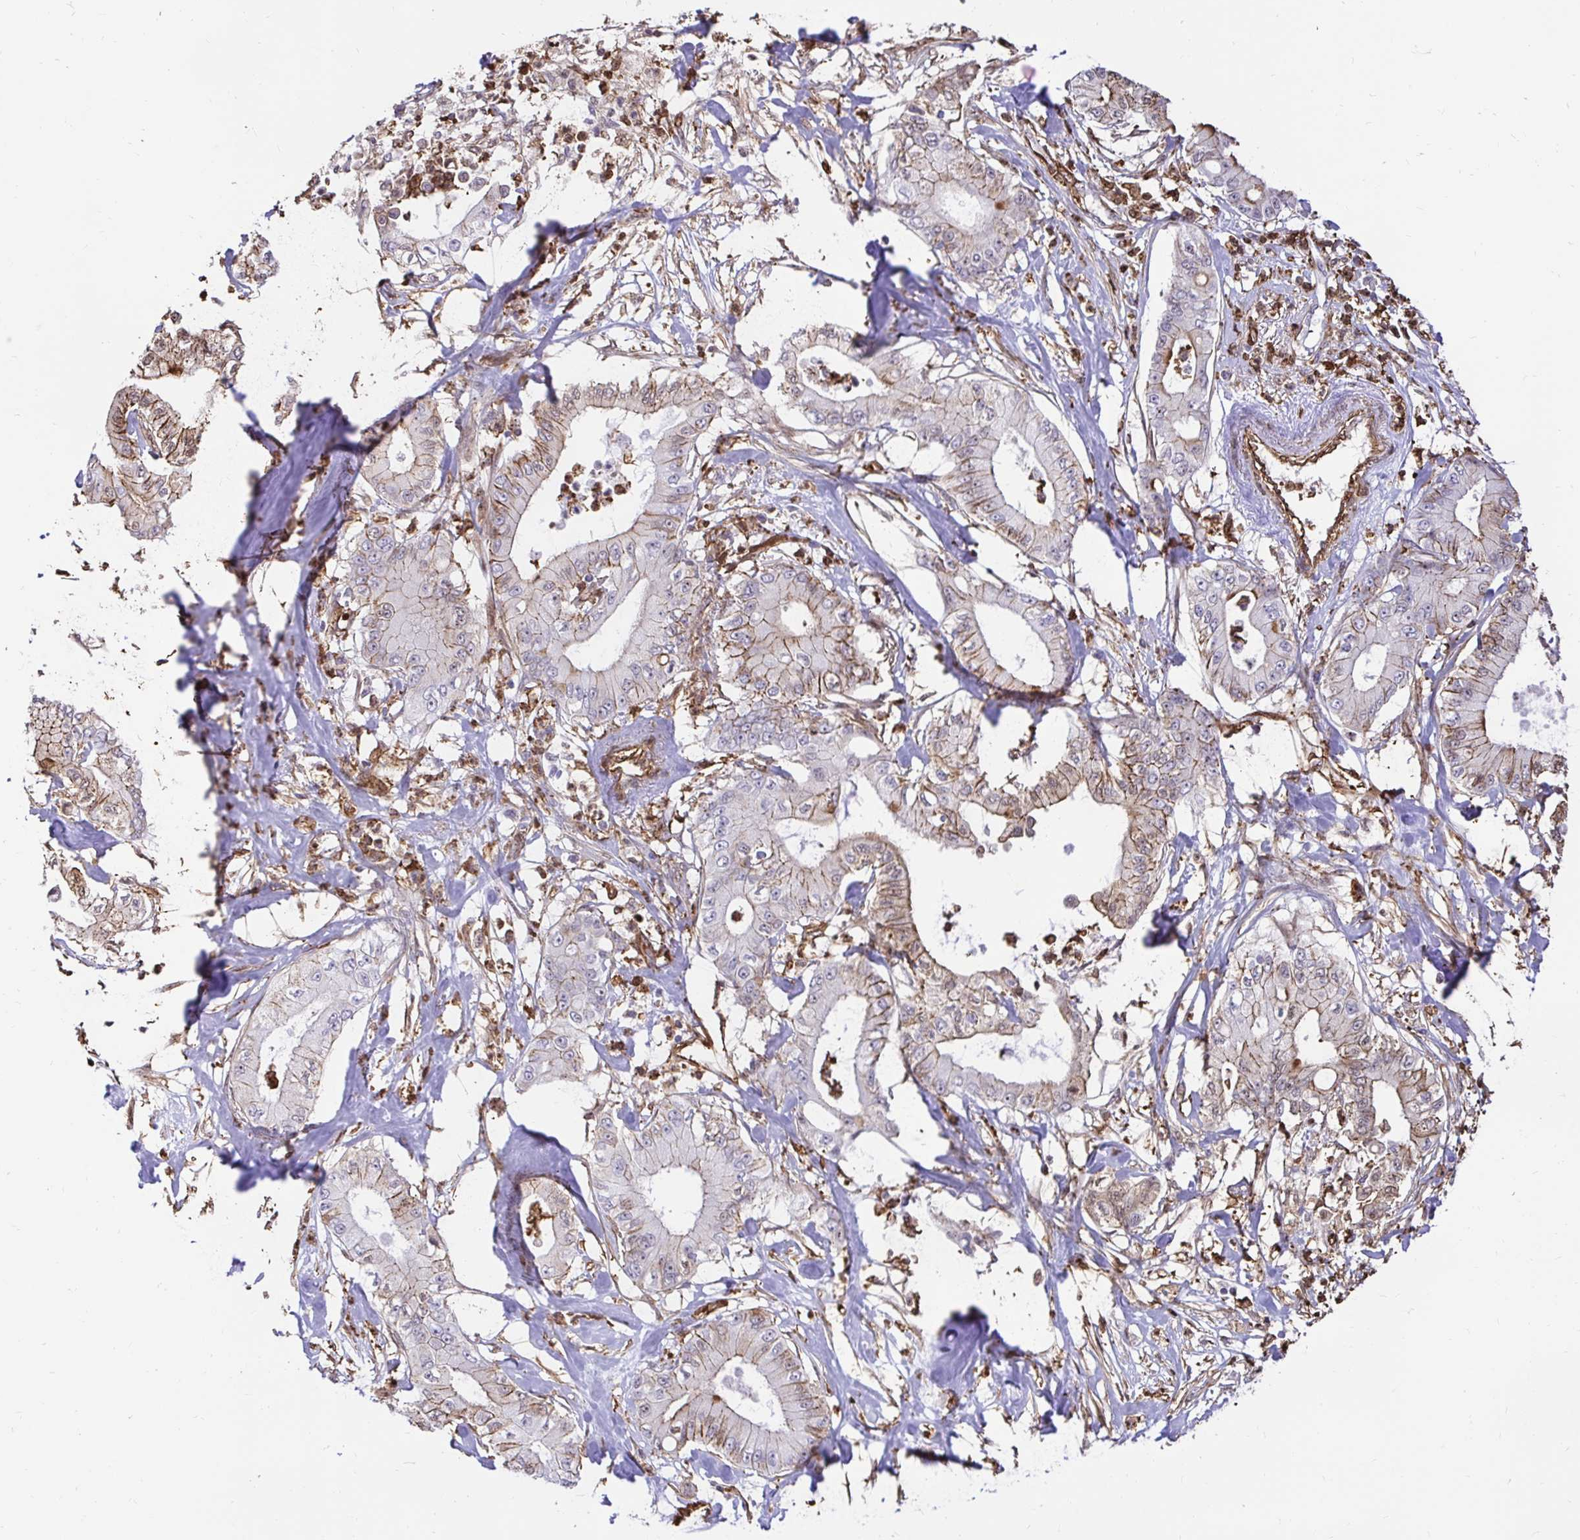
{"staining": {"intensity": "weak", "quantity": "25%-75%", "location": "cytoplasmic/membranous"}, "tissue": "pancreatic cancer", "cell_type": "Tumor cells", "image_type": "cancer", "snomed": [{"axis": "morphology", "description": "Adenocarcinoma, NOS"}, {"axis": "topography", "description": "Pancreas"}], "caption": "An image of pancreatic adenocarcinoma stained for a protein shows weak cytoplasmic/membranous brown staining in tumor cells. (DAB = brown stain, brightfield microscopy at high magnification).", "gene": "GSN", "patient": {"sex": "male", "age": 71}}